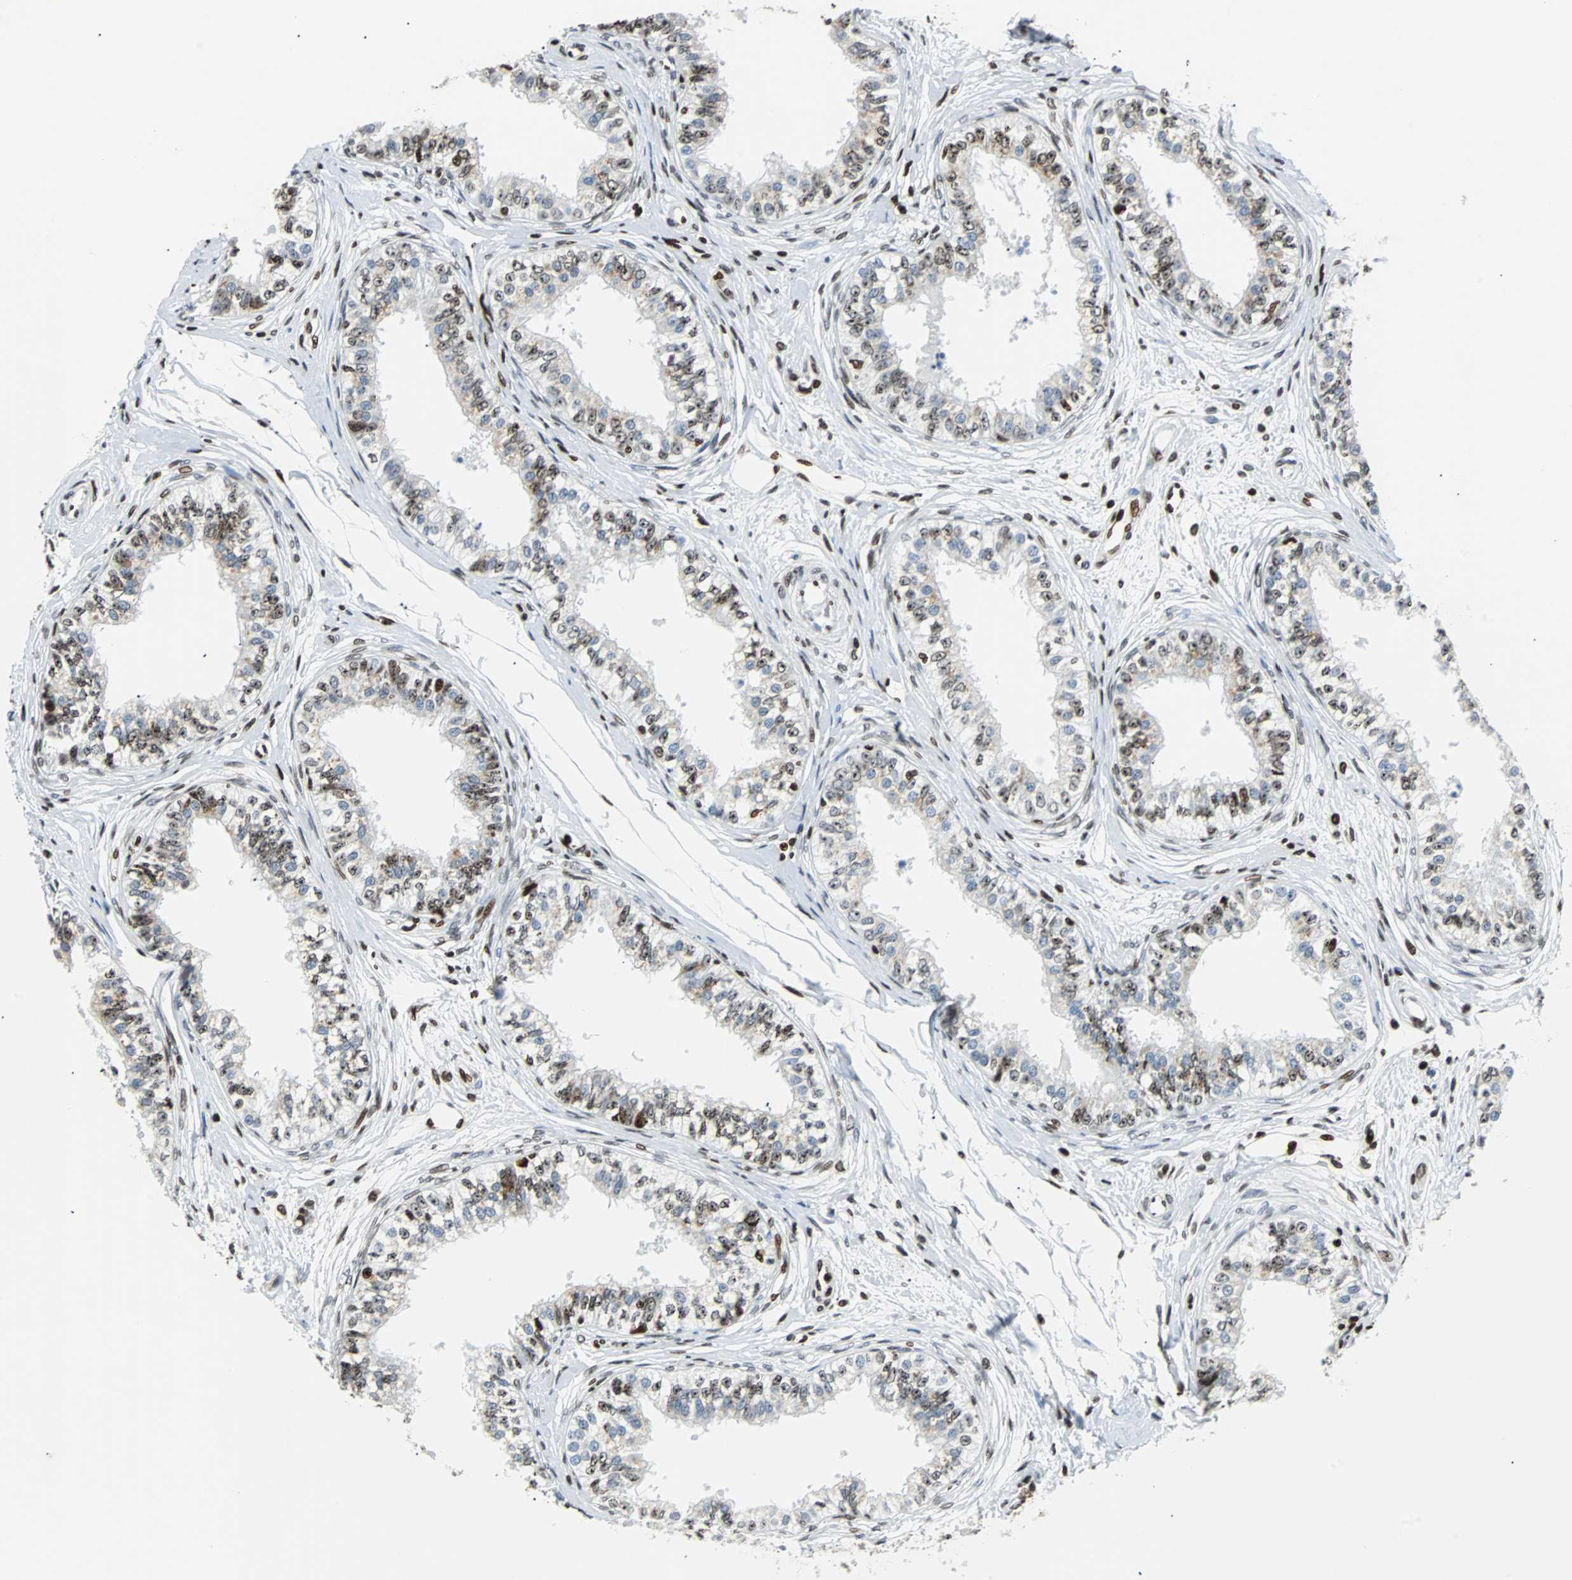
{"staining": {"intensity": "moderate", "quantity": ">75%", "location": "nuclear"}, "tissue": "epididymis", "cell_type": "Glandular cells", "image_type": "normal", "snomed": [{"axis": "morphology", "description": "Normal tissue, NOS"}, {"axis": "morphology", "description": "Adenocarcinoma, metastatic, NOS"}, {"axis": "topography", "description": "Testis"}, {"axis": "topography", "description": "Epididymis"}], "caption": "Brown immunohistochemical staining in normal epididymis shows moderate nuclear staining in about >75% of glandular cells.", "gene": "ZNF131", "patient": {"sex": "male", "age": 26}}